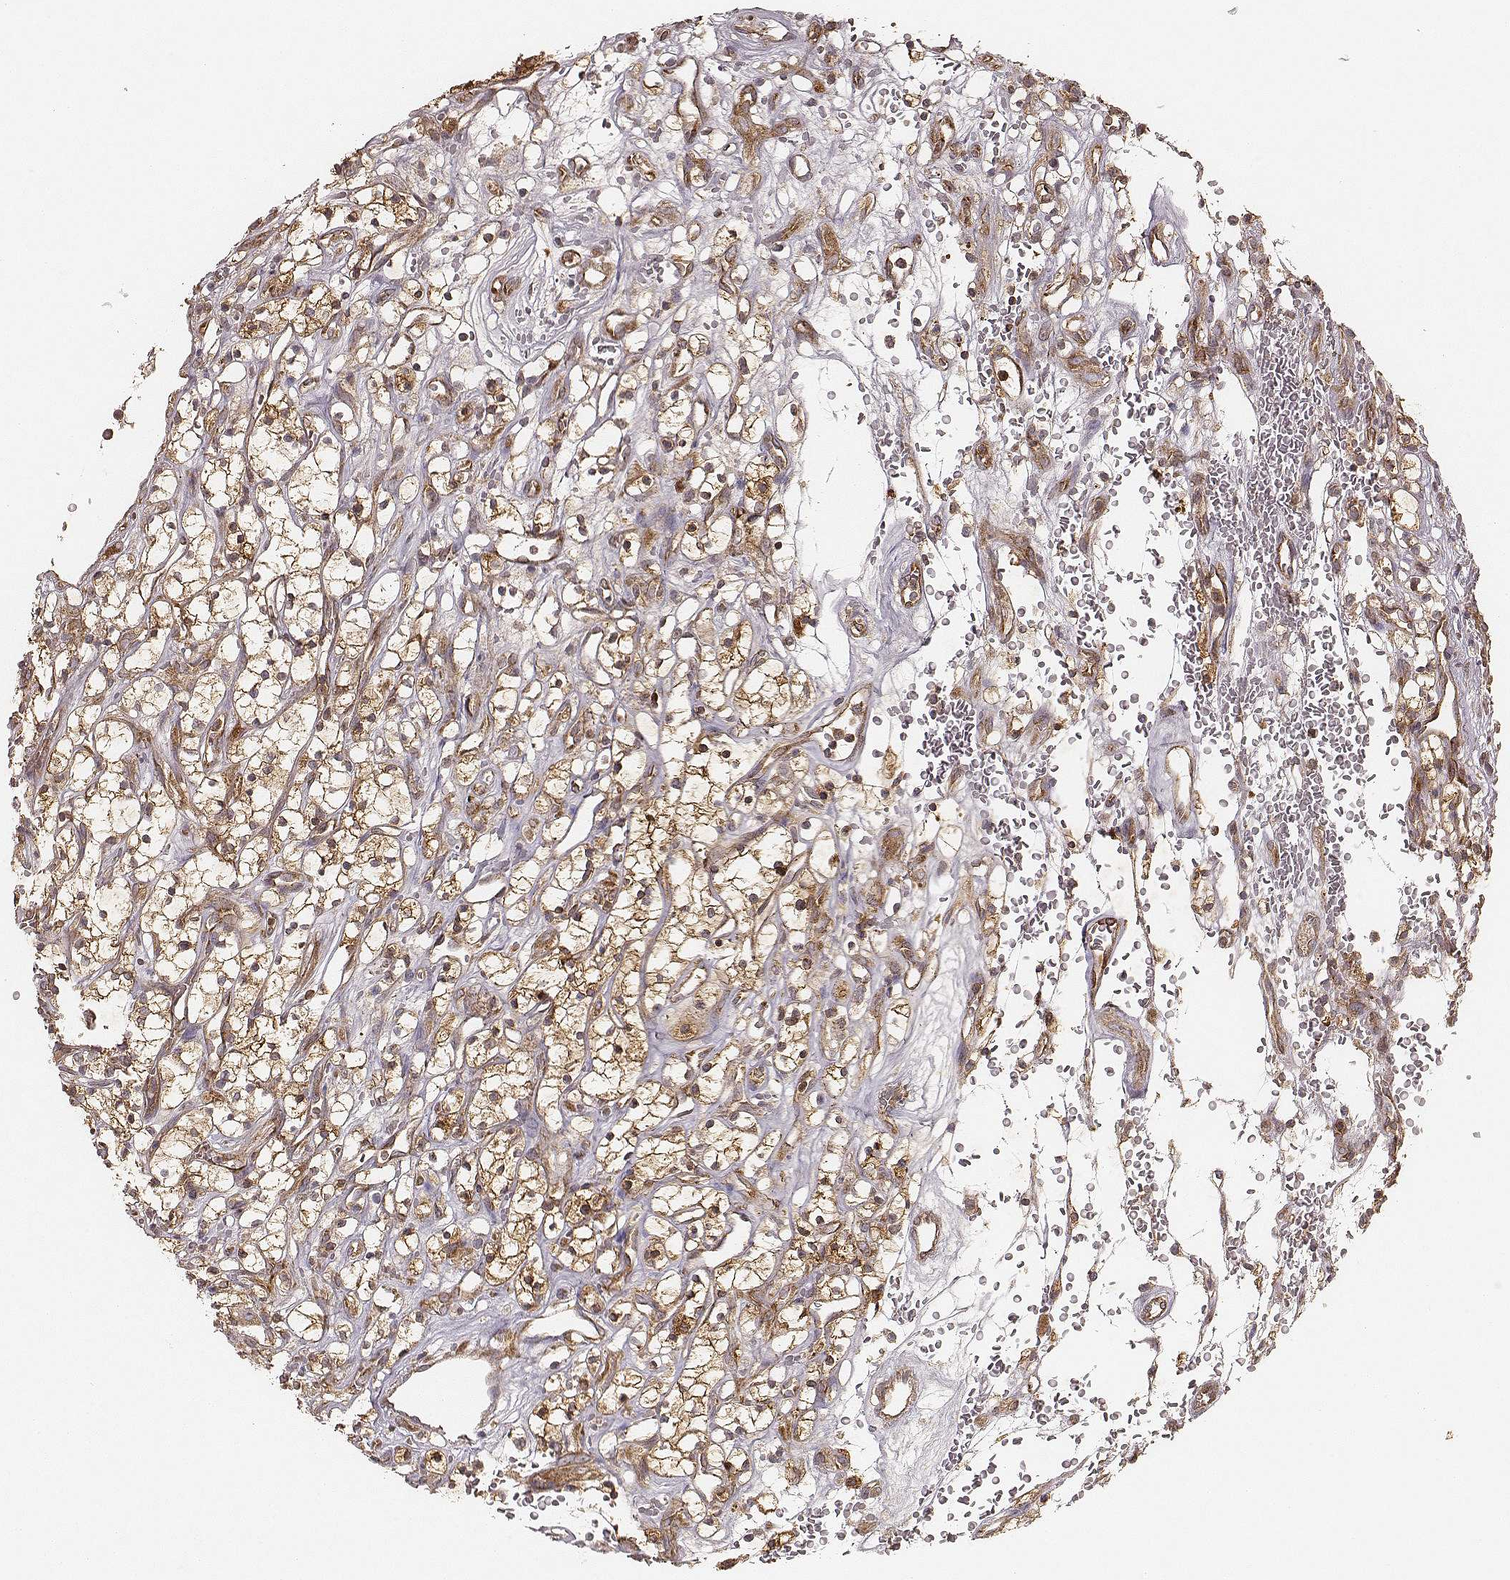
{"staining": {"intensity": "strong", "quantity": ">75%", "location": "cytoplasmic/membranous"}, "tissue": "renal cancer", "cell_type": "Tumor cells", "image_type": "cancer", "snomed": [{"axis": "morphology", "description": "Adenocarcinoma, NOS"}, {"axis": "topography", "description": "Kidney"}], "caption": "IHC histopathology image of renal cancer (adenocarcinoma) stained for a protein (brown), which exhibits high levels of strong cytoplasmic/membranous staining in approximately >75% of tumor cells.", "gene": "CARS1", "patient": {"sex": "female", "age": 64}}